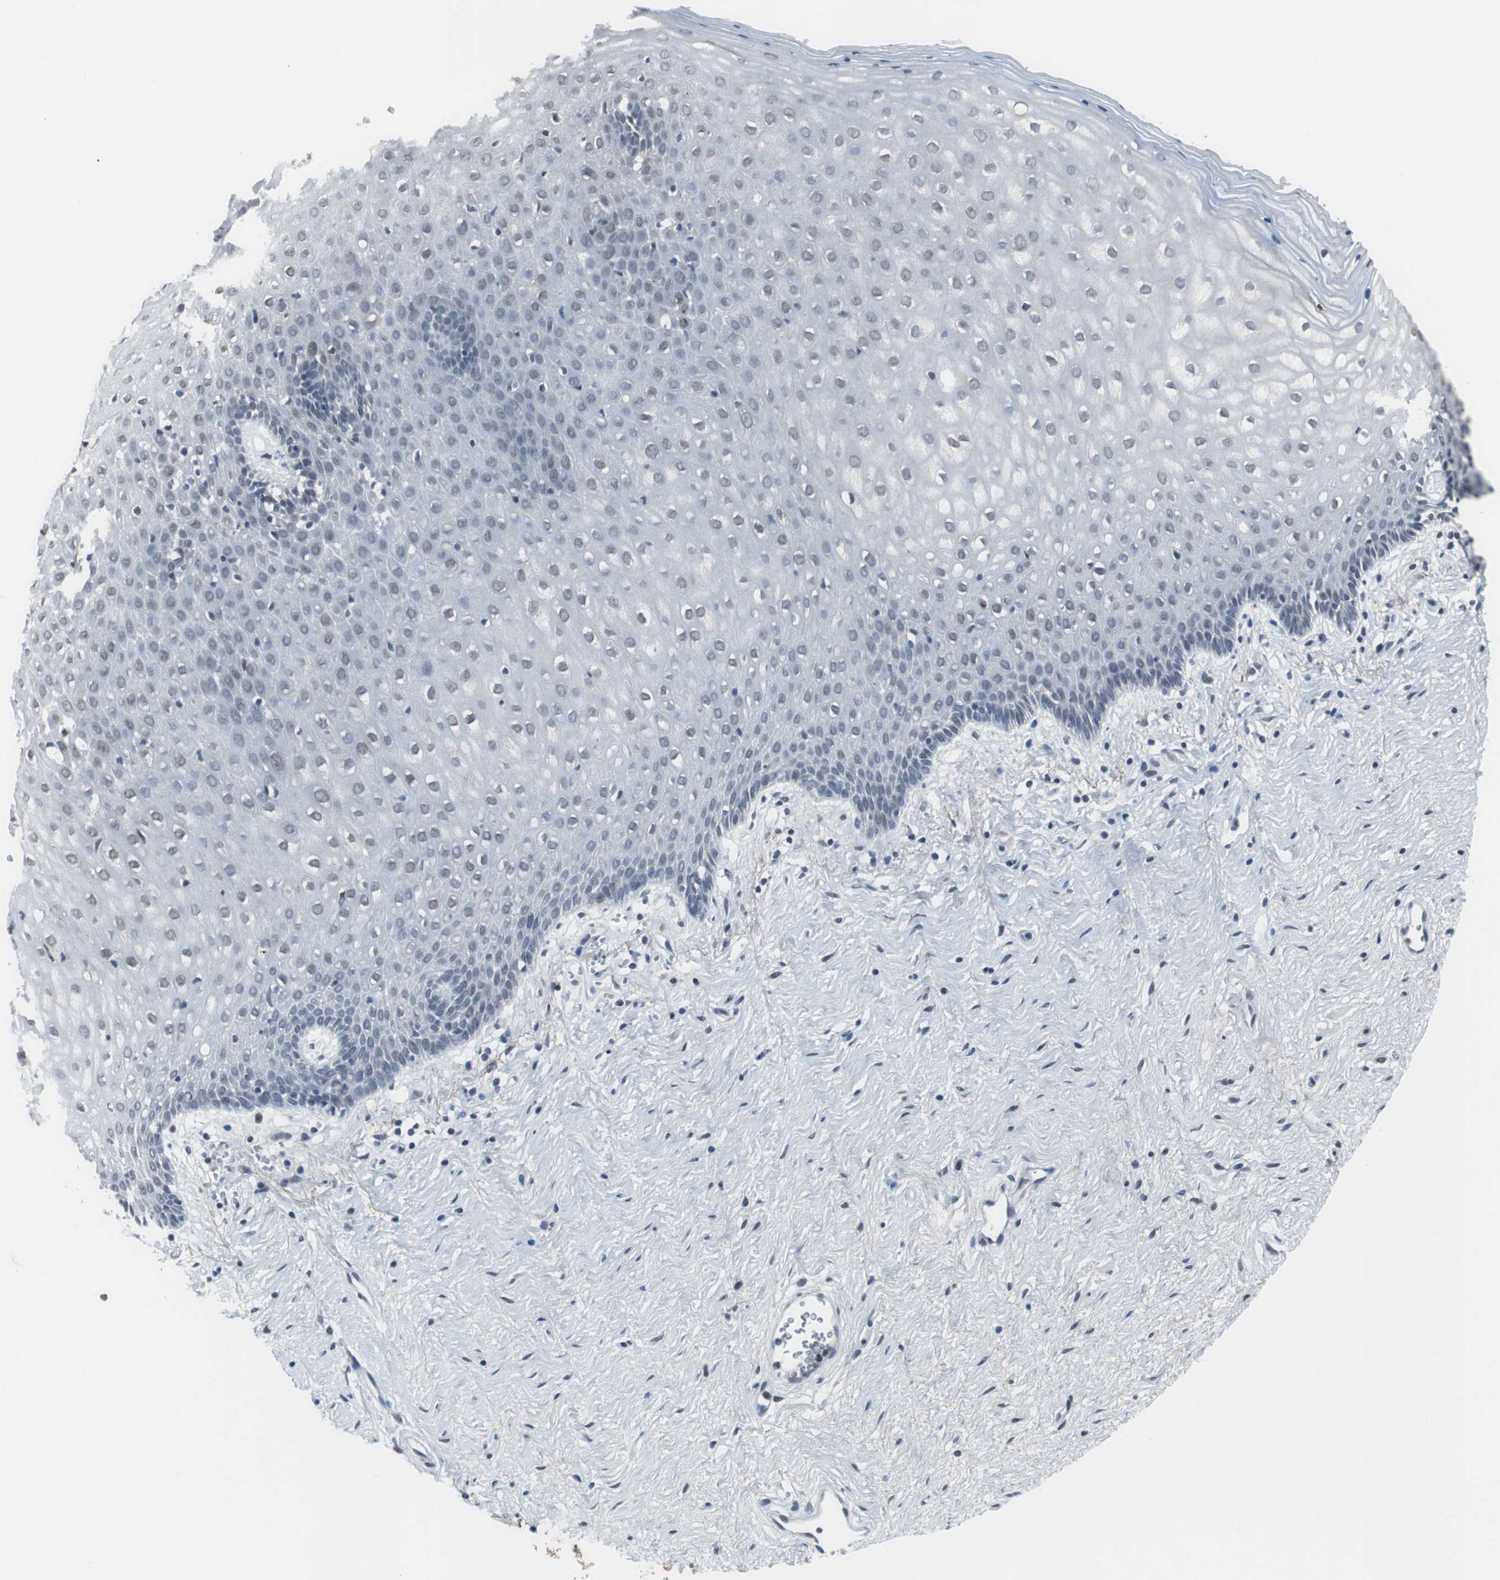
{"staining": {"intensity": "weak", "quantity": "25%-75%", "location": "nuclear"}, "tissue": "vagina", "cell_type": "Squamous epithelial cells", "image_type": "normal", "snomed": [{"axis": "morphology", "description": "Normal tissue, NOS"}, {"axis": "topography", "description": "Vagina"}], "caption": "Immunohistochemical staining of normal vagina shows low levels of weak nuclear positivity in about 25%-75% of squamous epithelial cells. (DAB (3,3'-diaminobenzidine) = brown stain, brightfield microscopy at high magnification).", "gene": "FOXP4", "patient": {"sex": "female", "age": 44}}